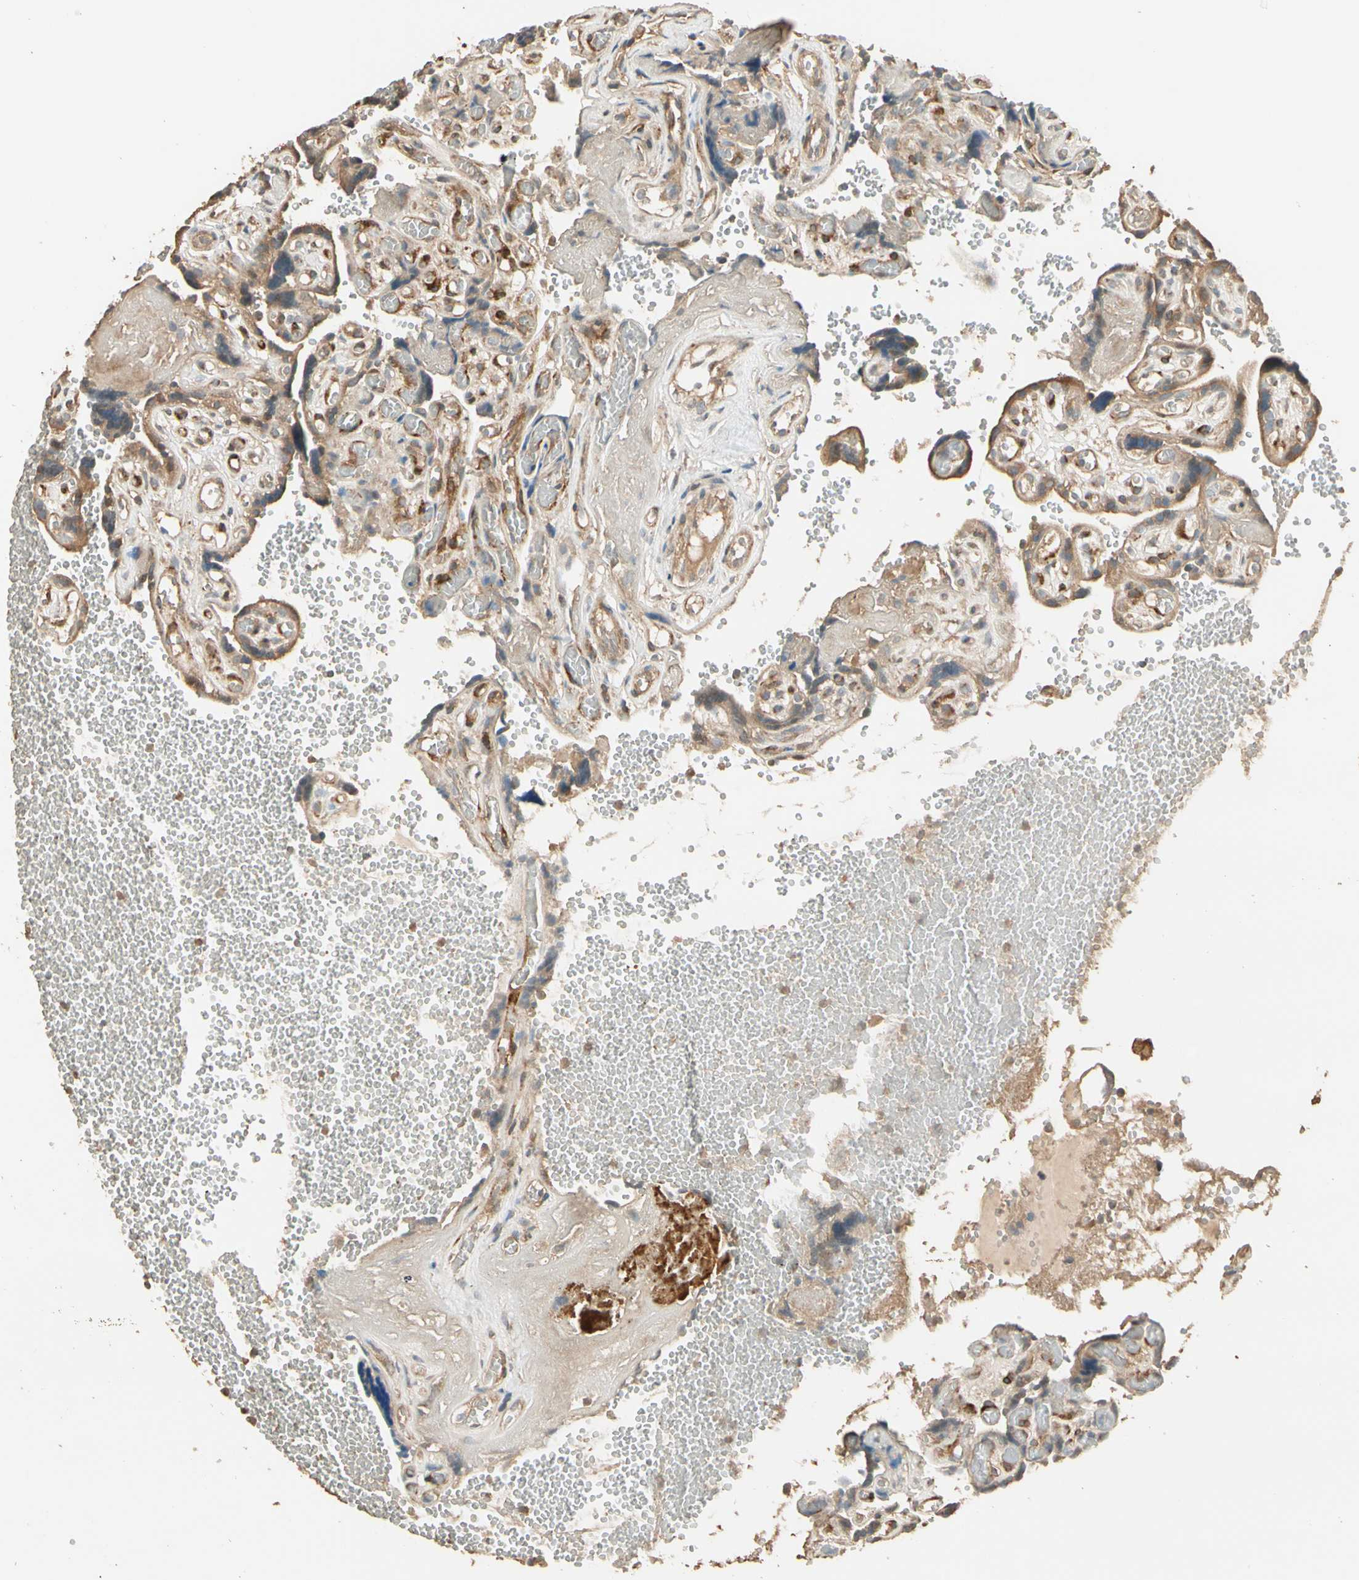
{"staining": {"intensity": "moderate", "quantity": ">75%", "location": "cytoplasmic/membranous"}, "tissue": "placenta", "cell_type": "Decidual cells", "image_type": "normal", "snomed": [{"axis": "morphology", "description": "Normal tissue, NOS"}, {"axis": "topography", "description": "Placenta"}], "caption": "This image reveals immunohistochemistry (IHC) staining of unremarkable placenta, with medium moderate cytoplasmic/membranous expression in approximately >75% of decidual cells.", "gene": "TNFRSF21", "patient": {"sex": "female", "age": 30}}